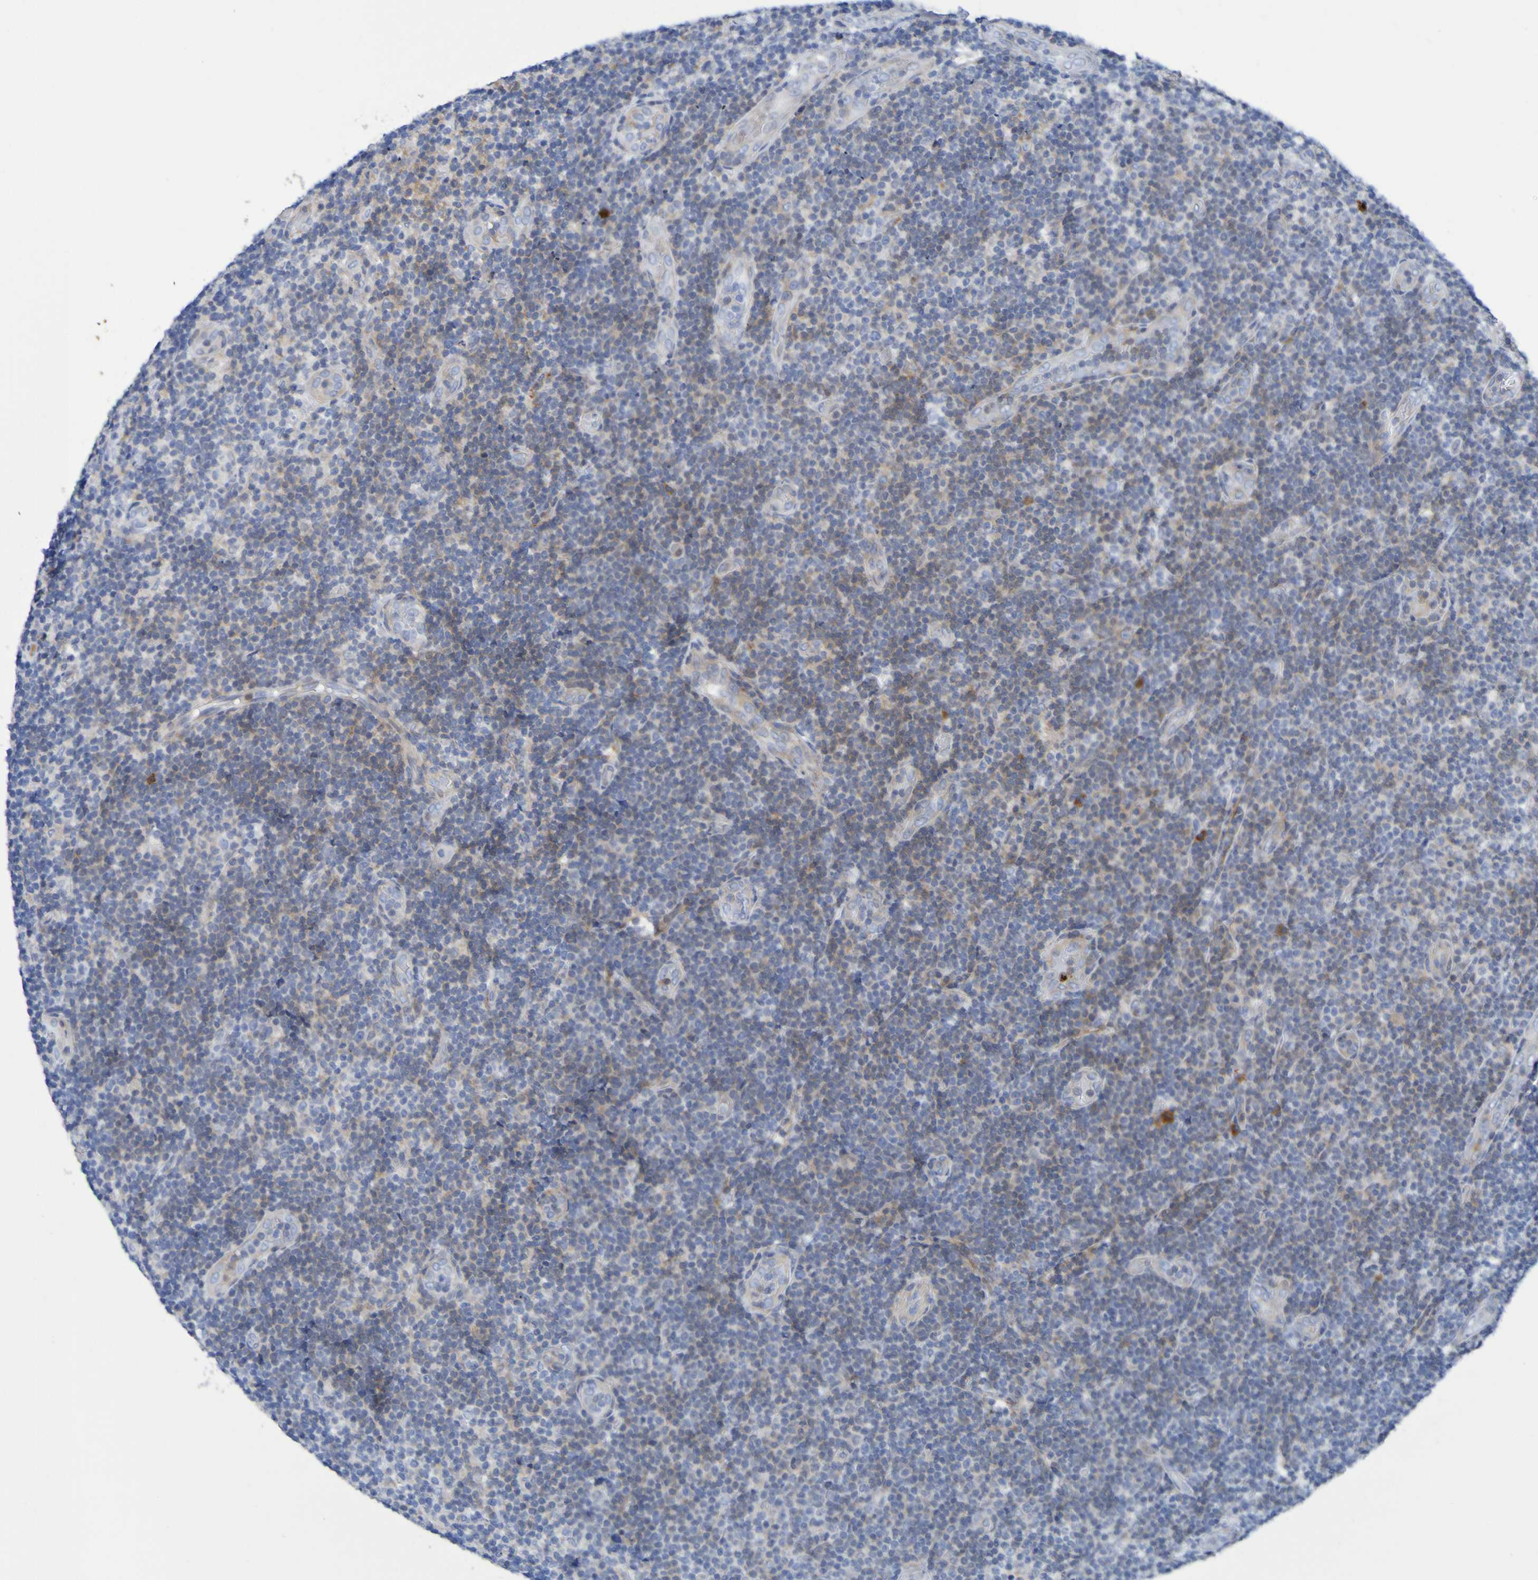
{"staining": {"intensity": "weak", "quantity": ">75%", "location": "cytoplasmic/membranous"}, "tissue": "lymphoma", "cell_type": "Tumor cells", "image_type": "cancer", "snomed": [{"axis": "morphology", "description": "Malignant lymphoma, non-Hodgkin's type, Low grade"}, {"axis": "topography", "description": "Lymph node"}], "caption": "DAB (3,3'-diaminobenzidine) immunohistochemical staining of lymphoma demonstrates weak cytoplasmic/membranous protein positivity in approximately >75% of tumor cells.", "gene": "C11orf24", "patient": {"sex": "male", "age": 83}}